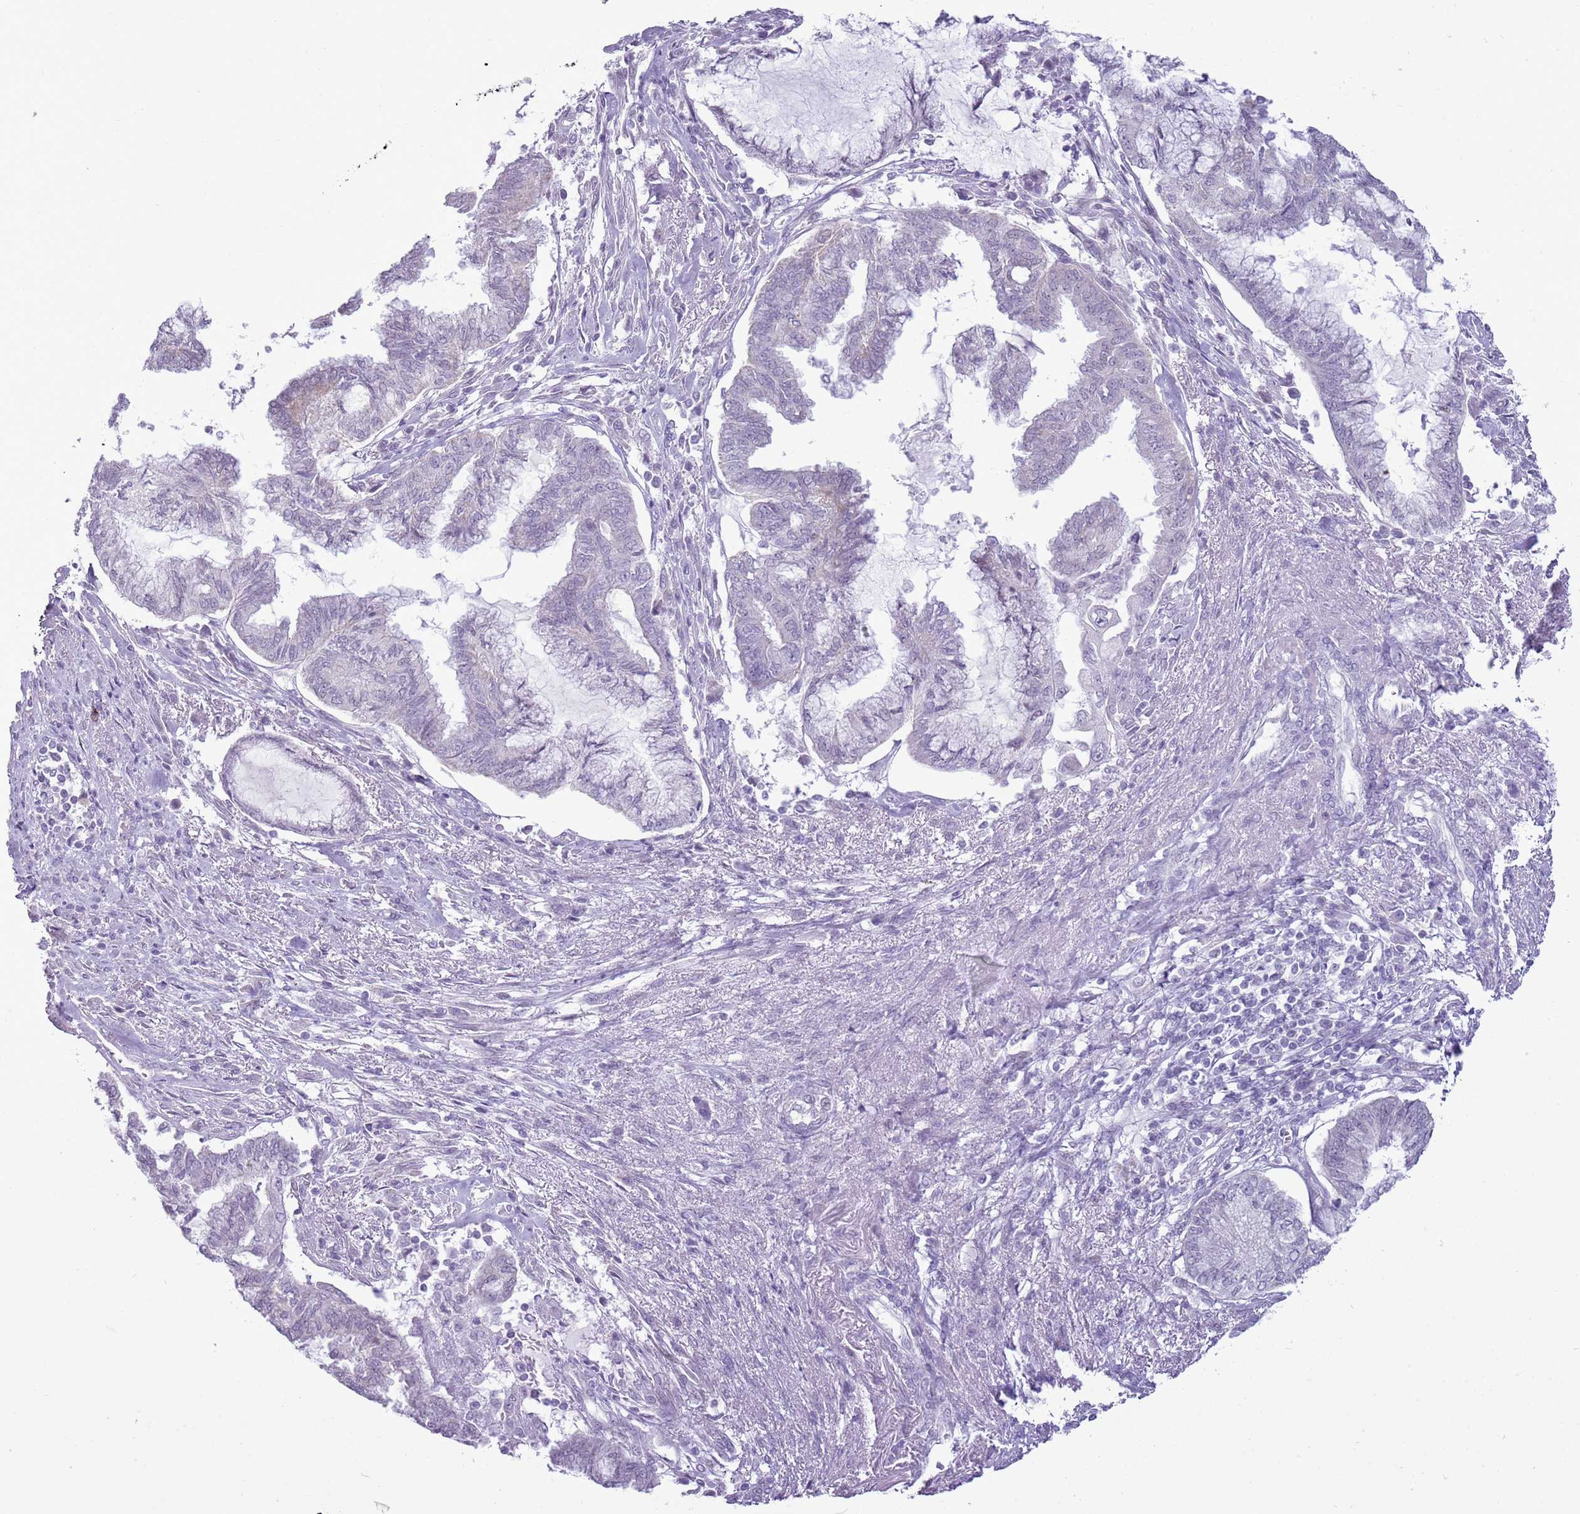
{"staining": {"intensity": "negative", "quantity": "none", "location": "none"}, "tissue": "endometrial cancer", "cell_type": "Tumor cells", "image_type": "cancer", "snomed": [{"axis": "morphology", "description": "Adenocarcinoma, NOS"}, {"axis": "topography", "description": "Endometrium"}], "caption": "A high-resolution image shows immunohistochemistry (IHC) staining of adenocarcinoma (endometrial), which shows no significant staining in tumor cells.", "gene": "RPL3L", "patient": {"sex": "female", "age": 86}}